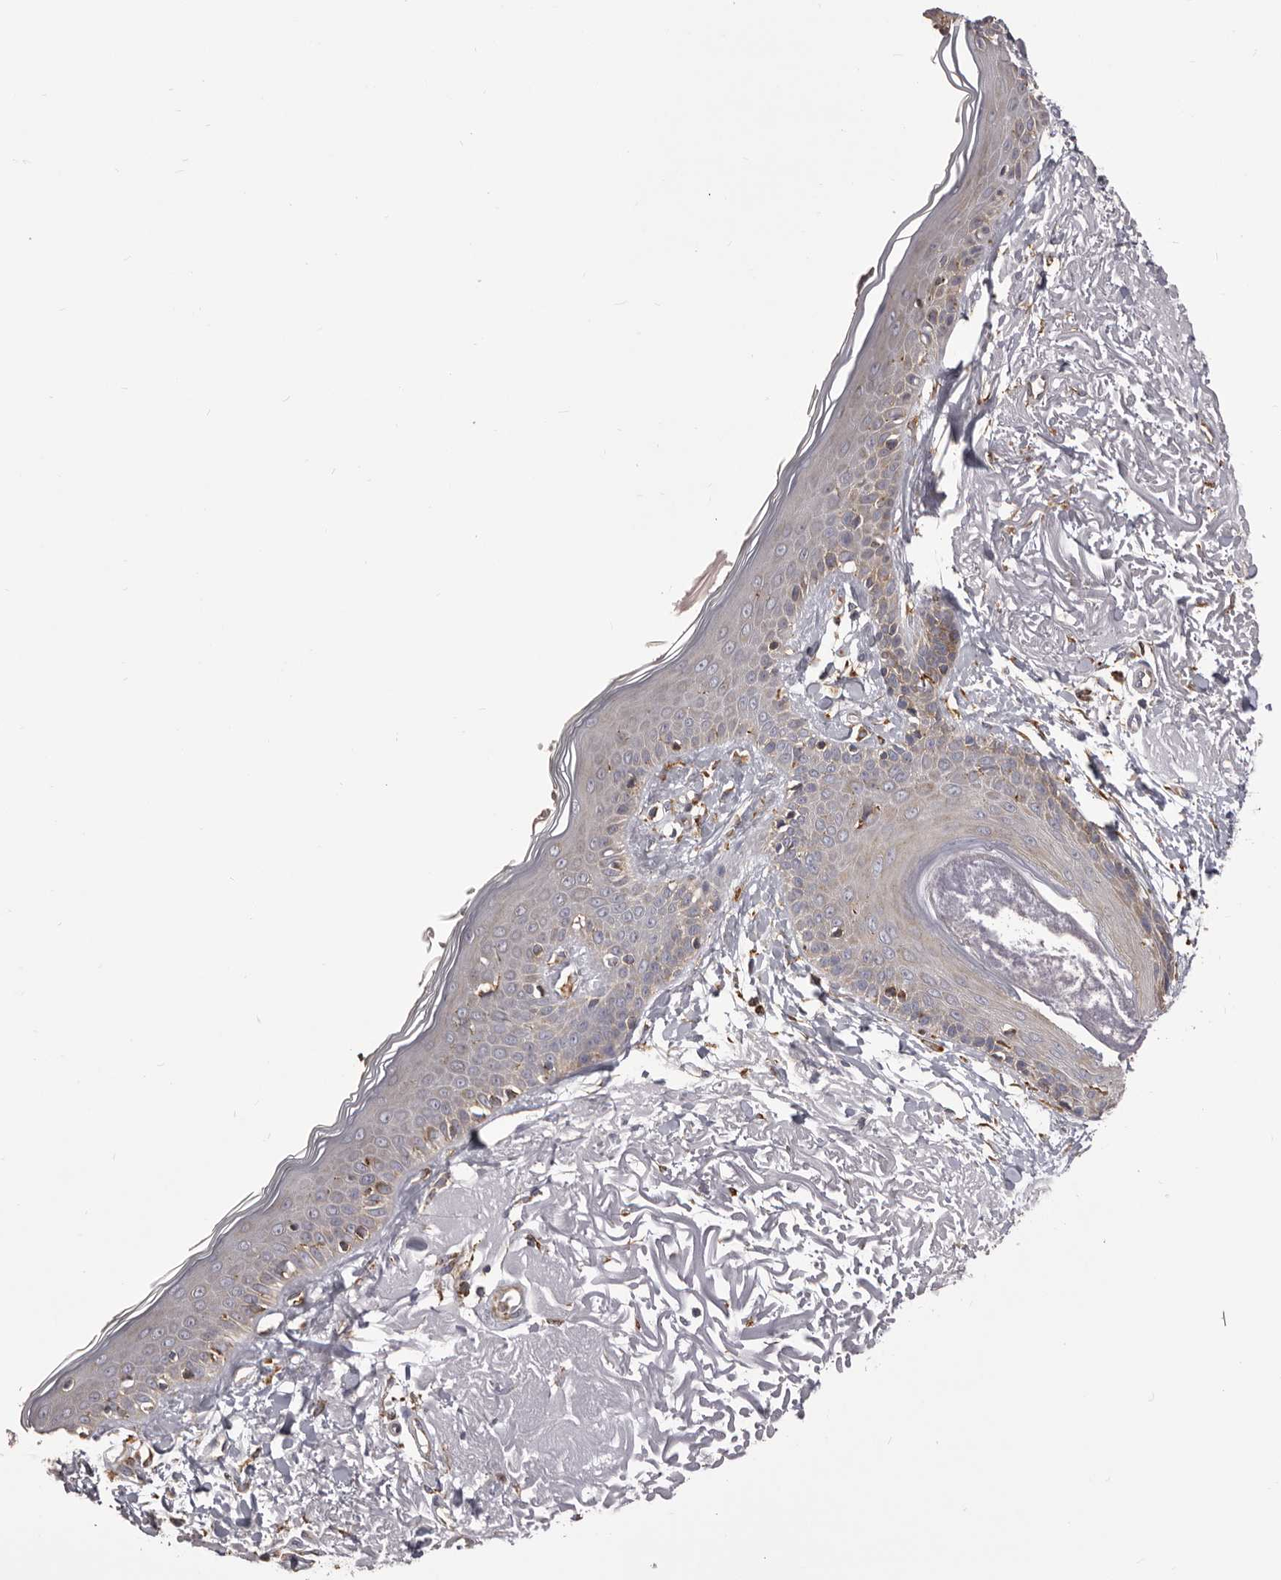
{"staining": {"intensity": "moderate", "quantity": ">75%", "location": "cytoplasmic/membranous"}, "tissue": "skin", "cell_type": "Fibroblasts", "image_type": "normal", "snomed": [{"axis": "morphology", "description": "Normal tissue, NOS"}, {"axis": "topography", "description": "Skin"}, {"axis": "topography", "description": "Skeletal muscle"}], "caption": "DAB (3,3'-diaminobenzidine) immunohistochemical staining of benign skin shows moderate cytoplasmic/membranous protein expression in approximately >75% of fibroblasts. (DAB = brown stain, brightfield microscopy at high magnification).", "gene": "QRSL1", "patient": {"sex": "male", "age": 83}}